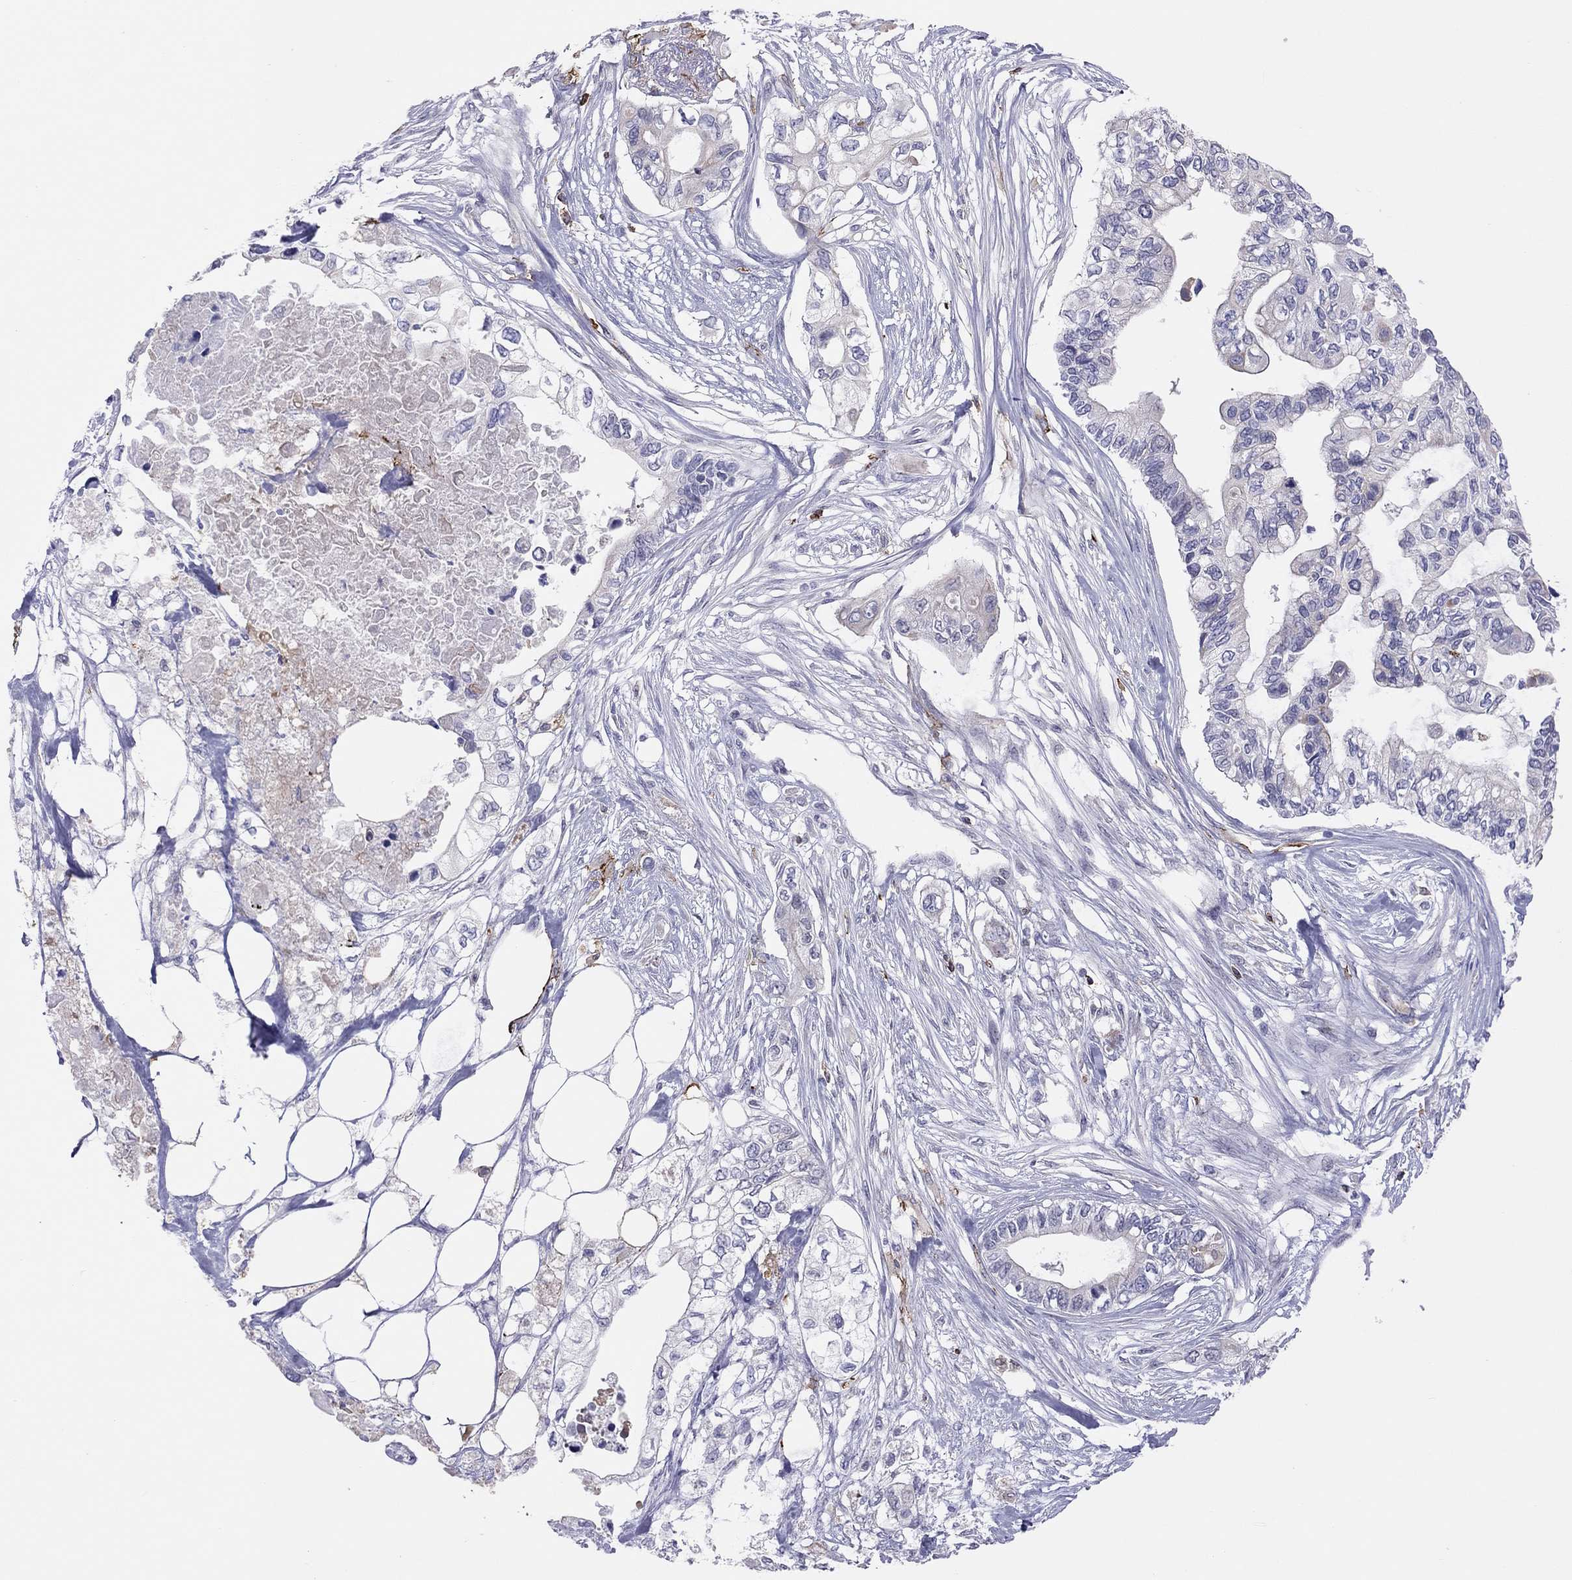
{"staining": {"intensity": "negative", "quantity": "none", "location": "none"}, "tissue": "pancreatic cancer", "cell_type": "Tumor cells", "image_type": "cancer", "snomed": [{"axis": "morphology", "description": "Adenocarcinoma, NOS"}, {"axis": "topography", "description": "Pancreas"}], "caption": "An immunohistochemistry (IHC) micrograph of pancreatic cancer is shown. There is no staining in tumor cells of pancreatic cancer.", "gene": "MND1", "patient": {"sex": "female", "age": 63}}